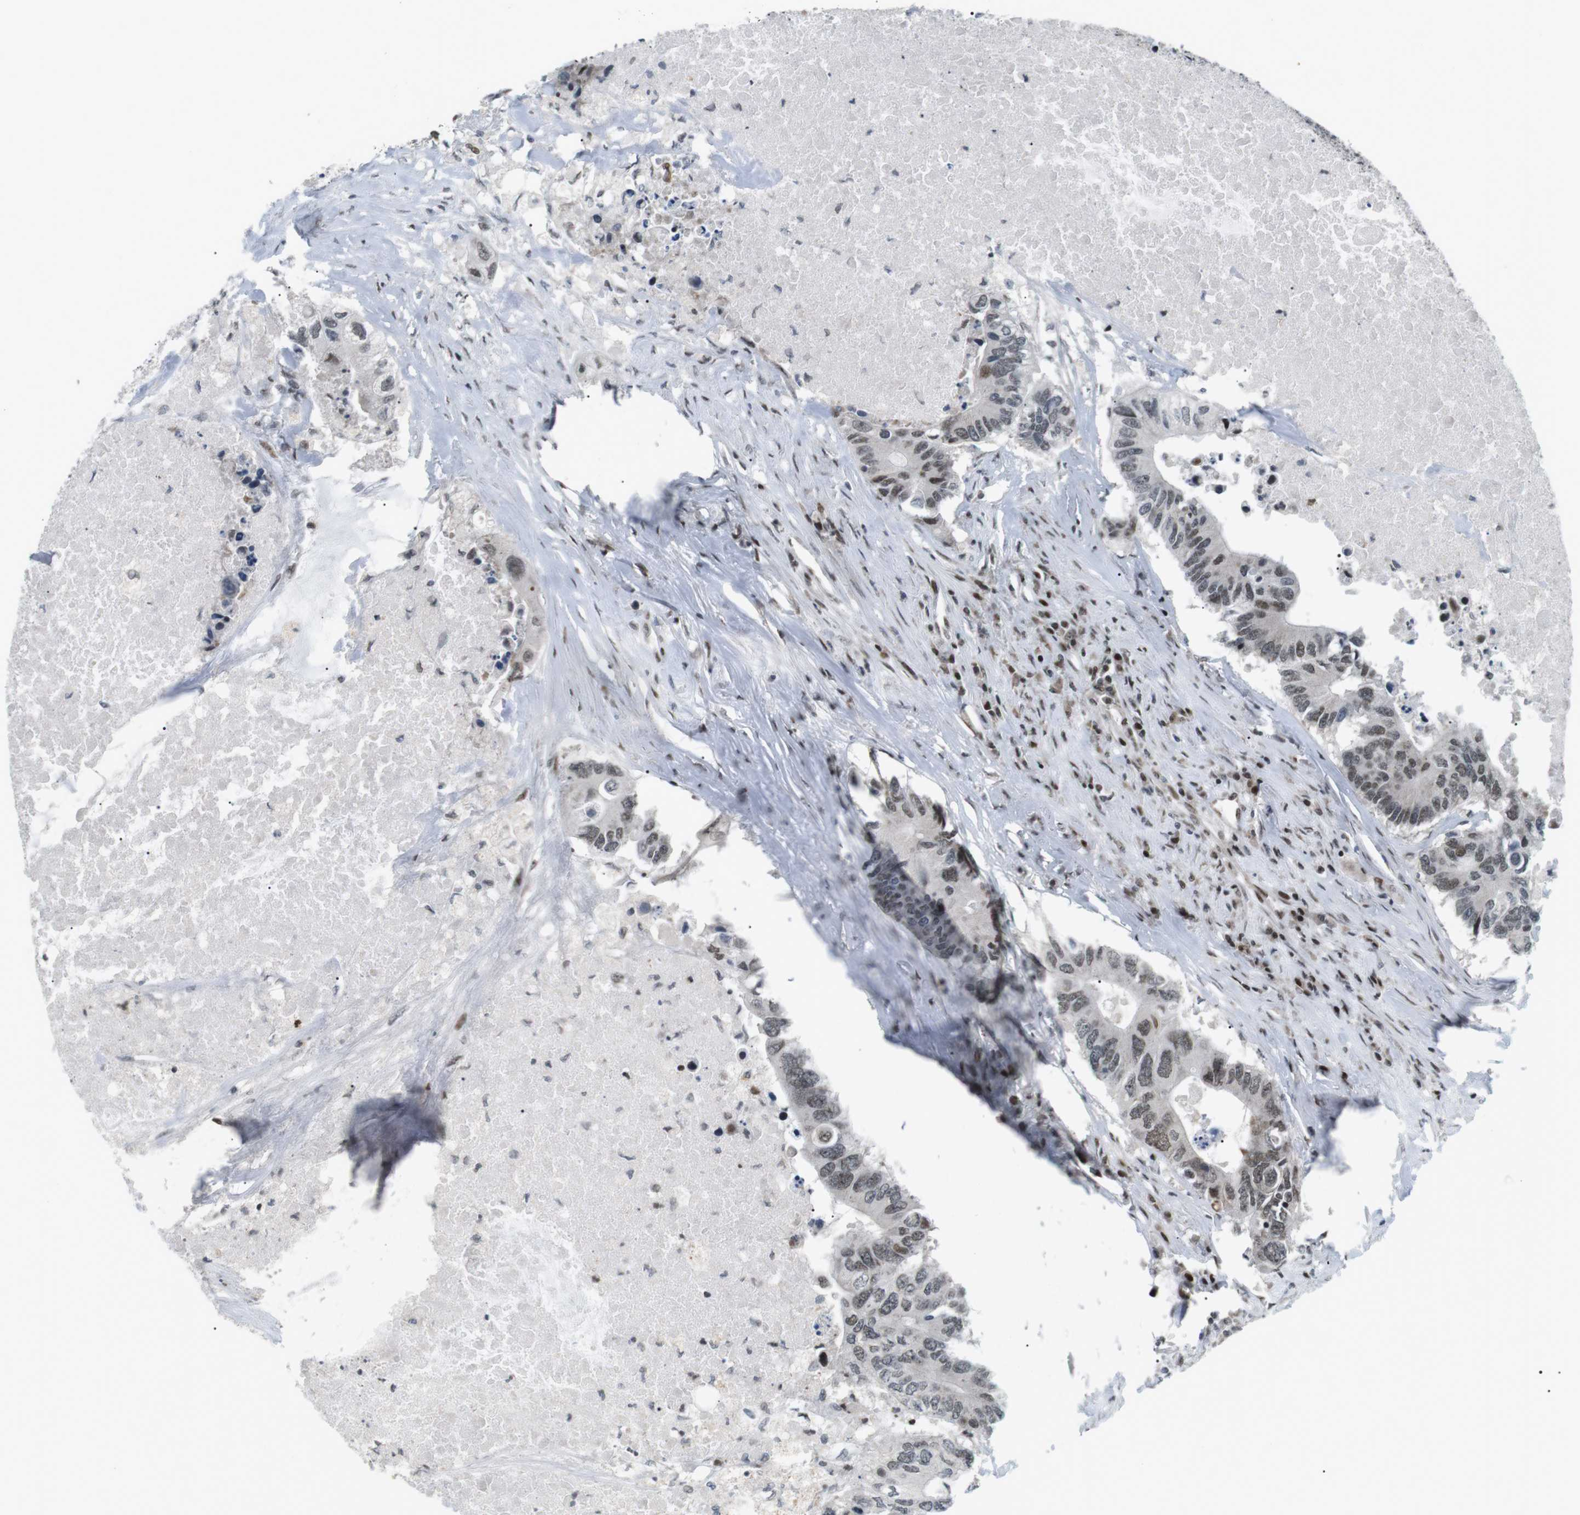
{"staining": {"intensity": "moderate", "quantity": "<25%", "location": "nuclear"}, "tissue": "colorectal cancer", "cell_type": "Tumor cells", "image_type": "cancer", "snomed": [{"axis": "morphology", "description": "Adenocarcinoma, NOS"}, {"axis": "topography", "description": "Colon"}], "caption": "Brown immunohistochemical staining in human colorectal adenocarcinoma reveals moderate nuclear expression in about <25% of tumor cells.", "gene": "CDC27", "patient": {"sex": "male", "age": 71}}